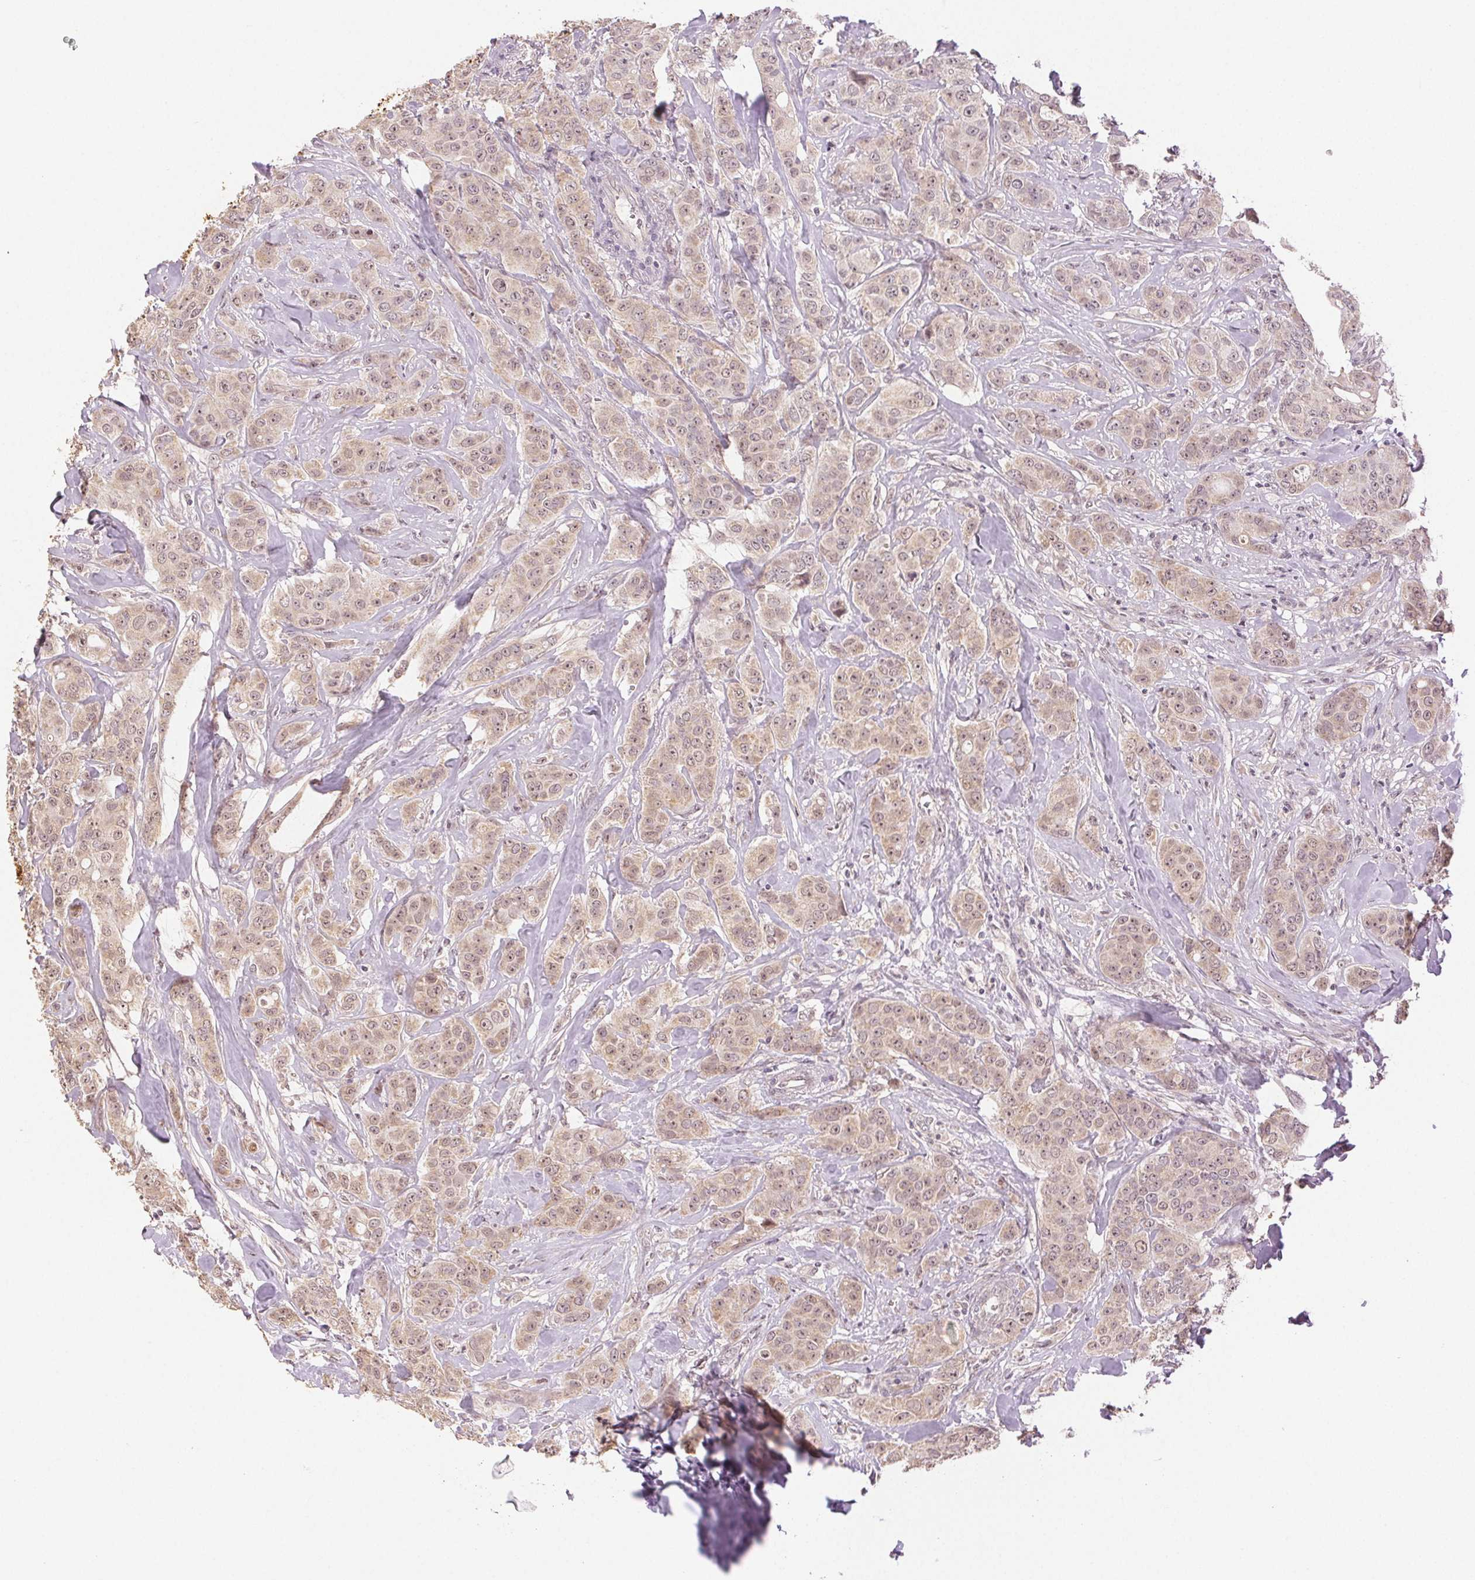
{"staining": {"intensity": "weak", "quantity": ">75%", "location": "cytoplasmic/membranous,nuclear"}, "tissue": "breast cancer", "cell_type": "Tumor cells", "image_type": "cancer", "snomed": [{"axis": "morphology", "description": "Duct carcinoma"}, {"axis": "topography", "description": "Breast"}], "caption": "Immunohistochemistry (IHC) of human breast infiltrating ductal carcinoma exhibits low levels of weak cytoplasmic/membranous and nuclear expression in approximately >75% of tumor cells.", "gene": "PLCB1", "patient": {"sex": "female", "age": 43}}